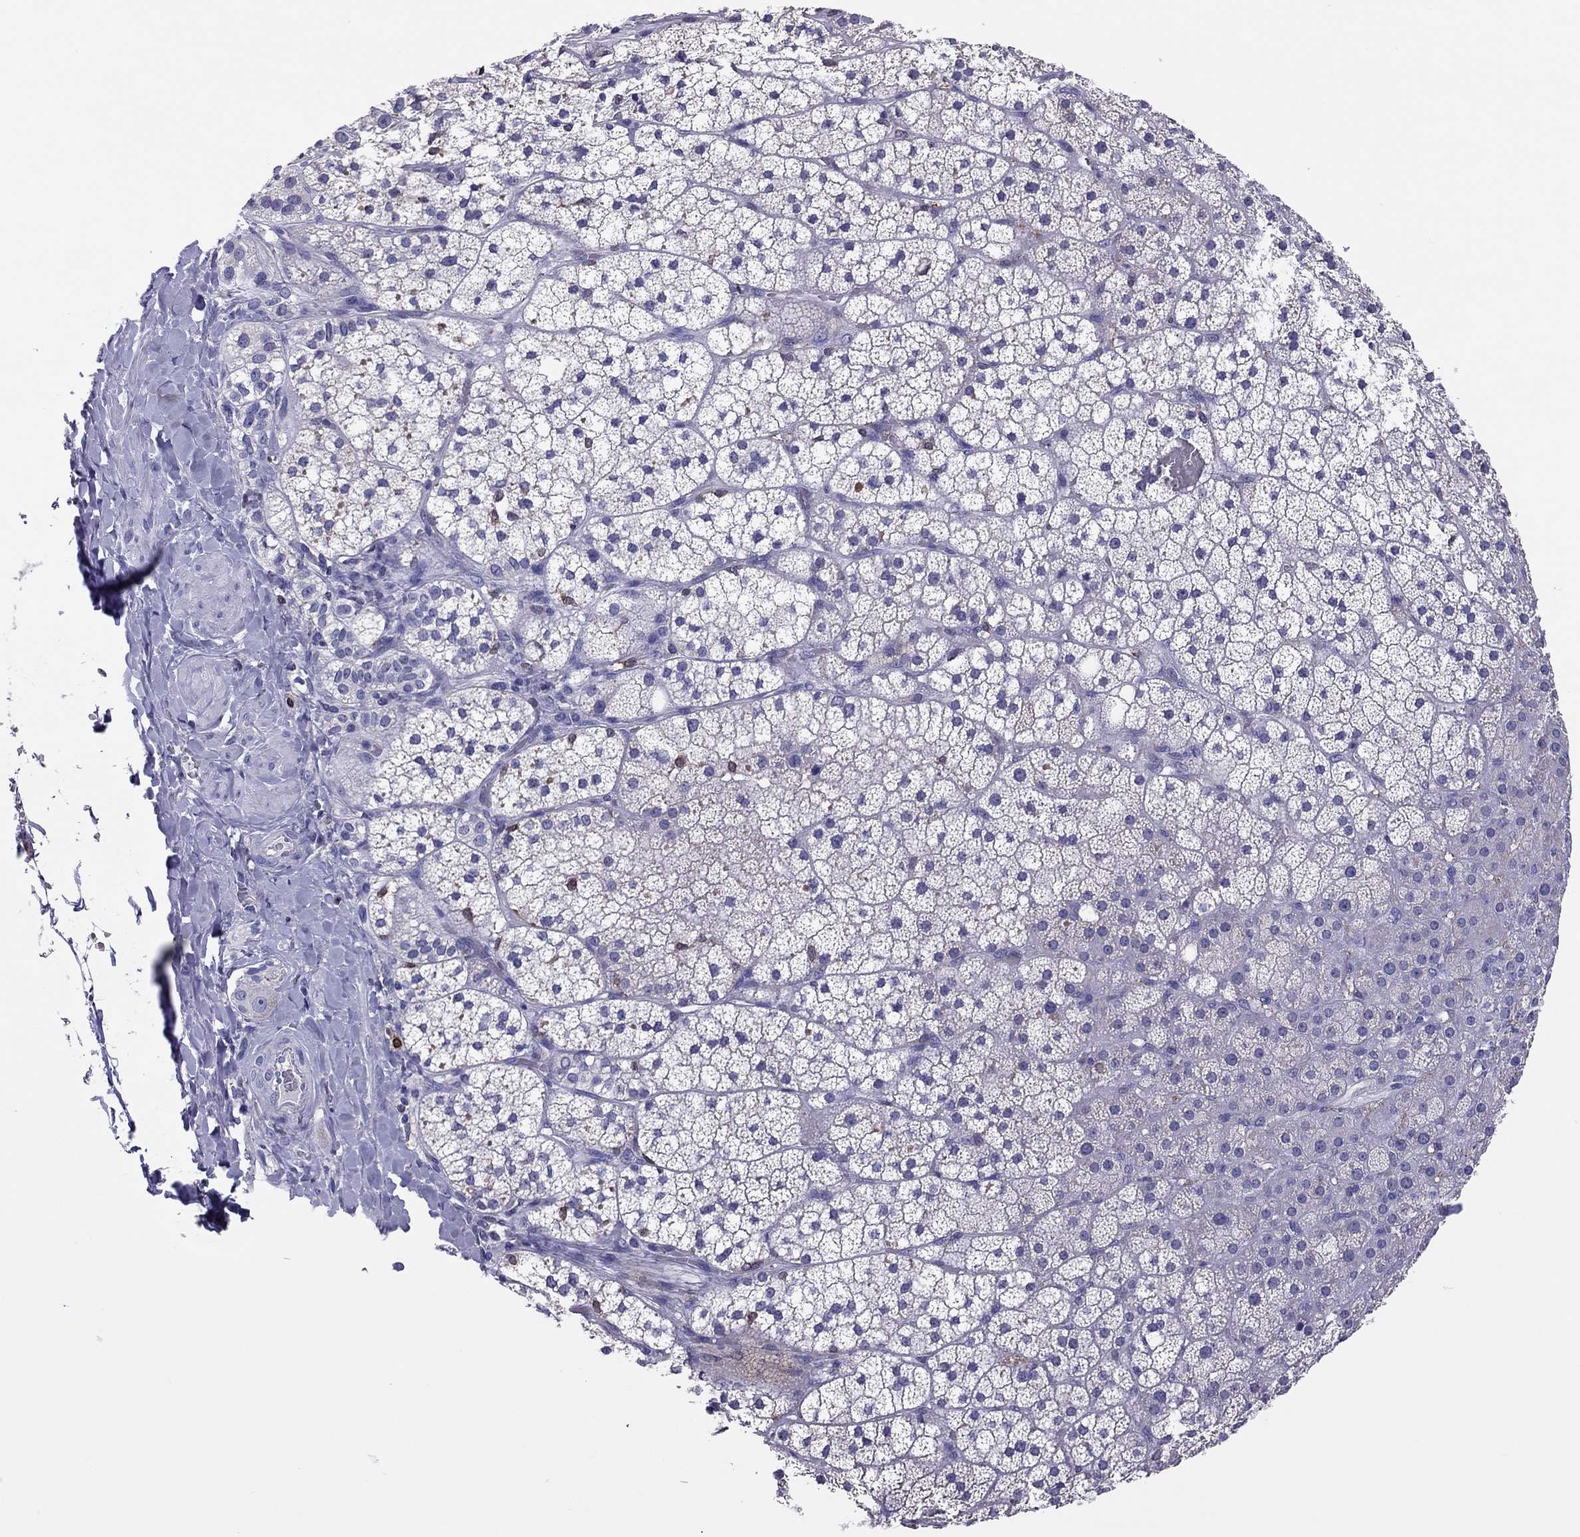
{"staining": {"intensity": "negative", "quantity": "none", "location": "none"}, "tissue": "adrenal gland", "cell_type": "Glandular cells", "image_type": "normal", "snomed": [{"axis": "morphology", "description": "Normal tissue, NOS"}, {"axis": "topography", "description": "Adrenal gland"}], "caption": "An immunohistochemistry histopathology image of benign adrenal gland is shown. There is no staining in glandular cells of adrenal gland.", "gene": "ADORA2A", "patient": {"sex": "male", "age": 53}}